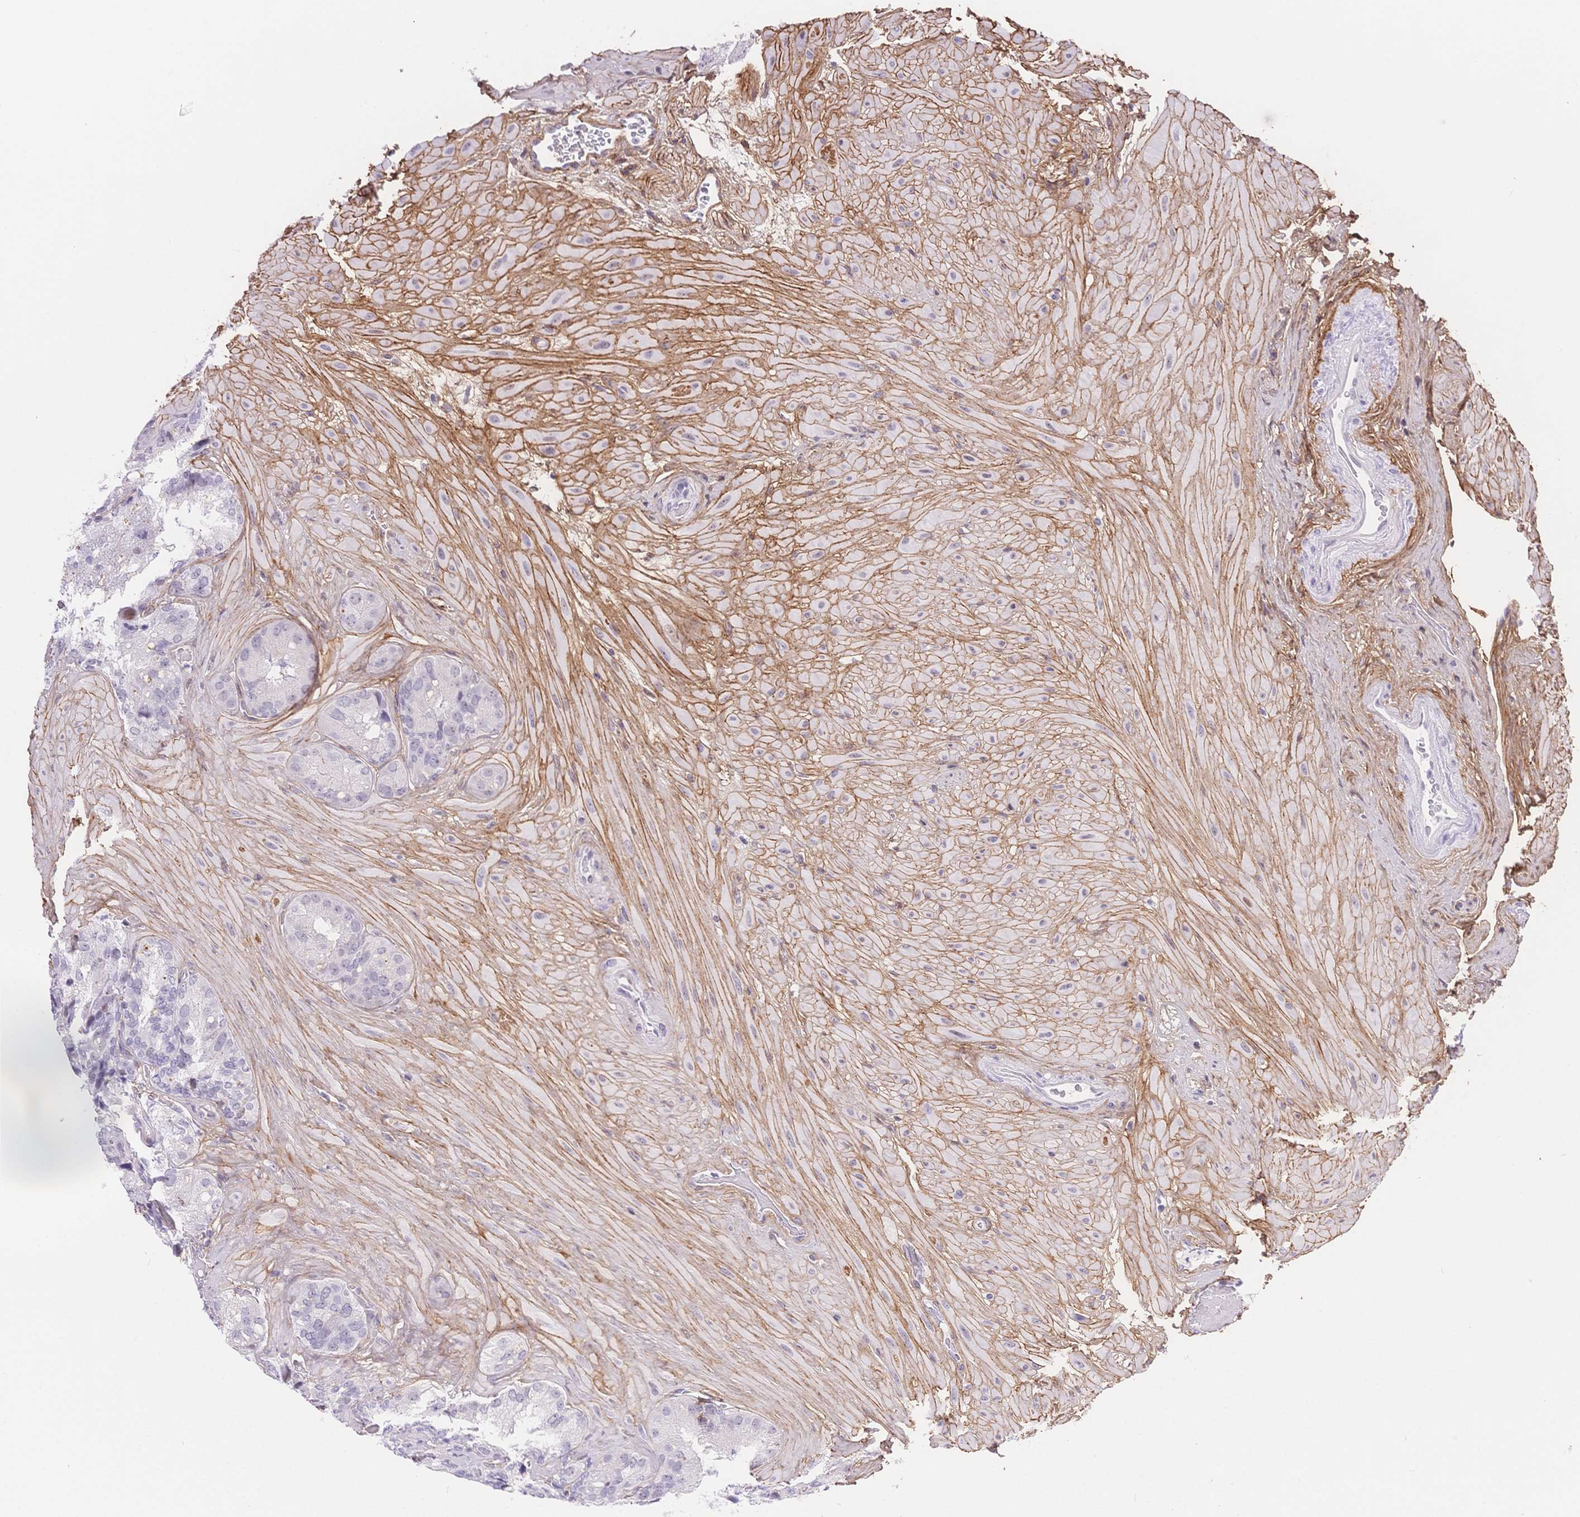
{"staining": {"intensity": "negative", "quantity": "none", "location": "none"}, "tissue": "seminal vesicle", "cell_type": "Glandular cells", "image_type": "normal", "snomed": [{"axis": "morphology", "description": "Normal tissue, NOS"}, {"axis": "topography", "description": "Seminal veicle"}], "caption": "Glandular cells show no significant expression in unremarkable seminal vesicle. Brightfield microscopy of immunohistochemistry (IHC) stained with DAB (3,3'-diaminobenzidine) (brown) and hematoxylin (blue), captured at high magnification.", "gene": "PDZD2", "patient": {"sex": "male", "age": 60}}